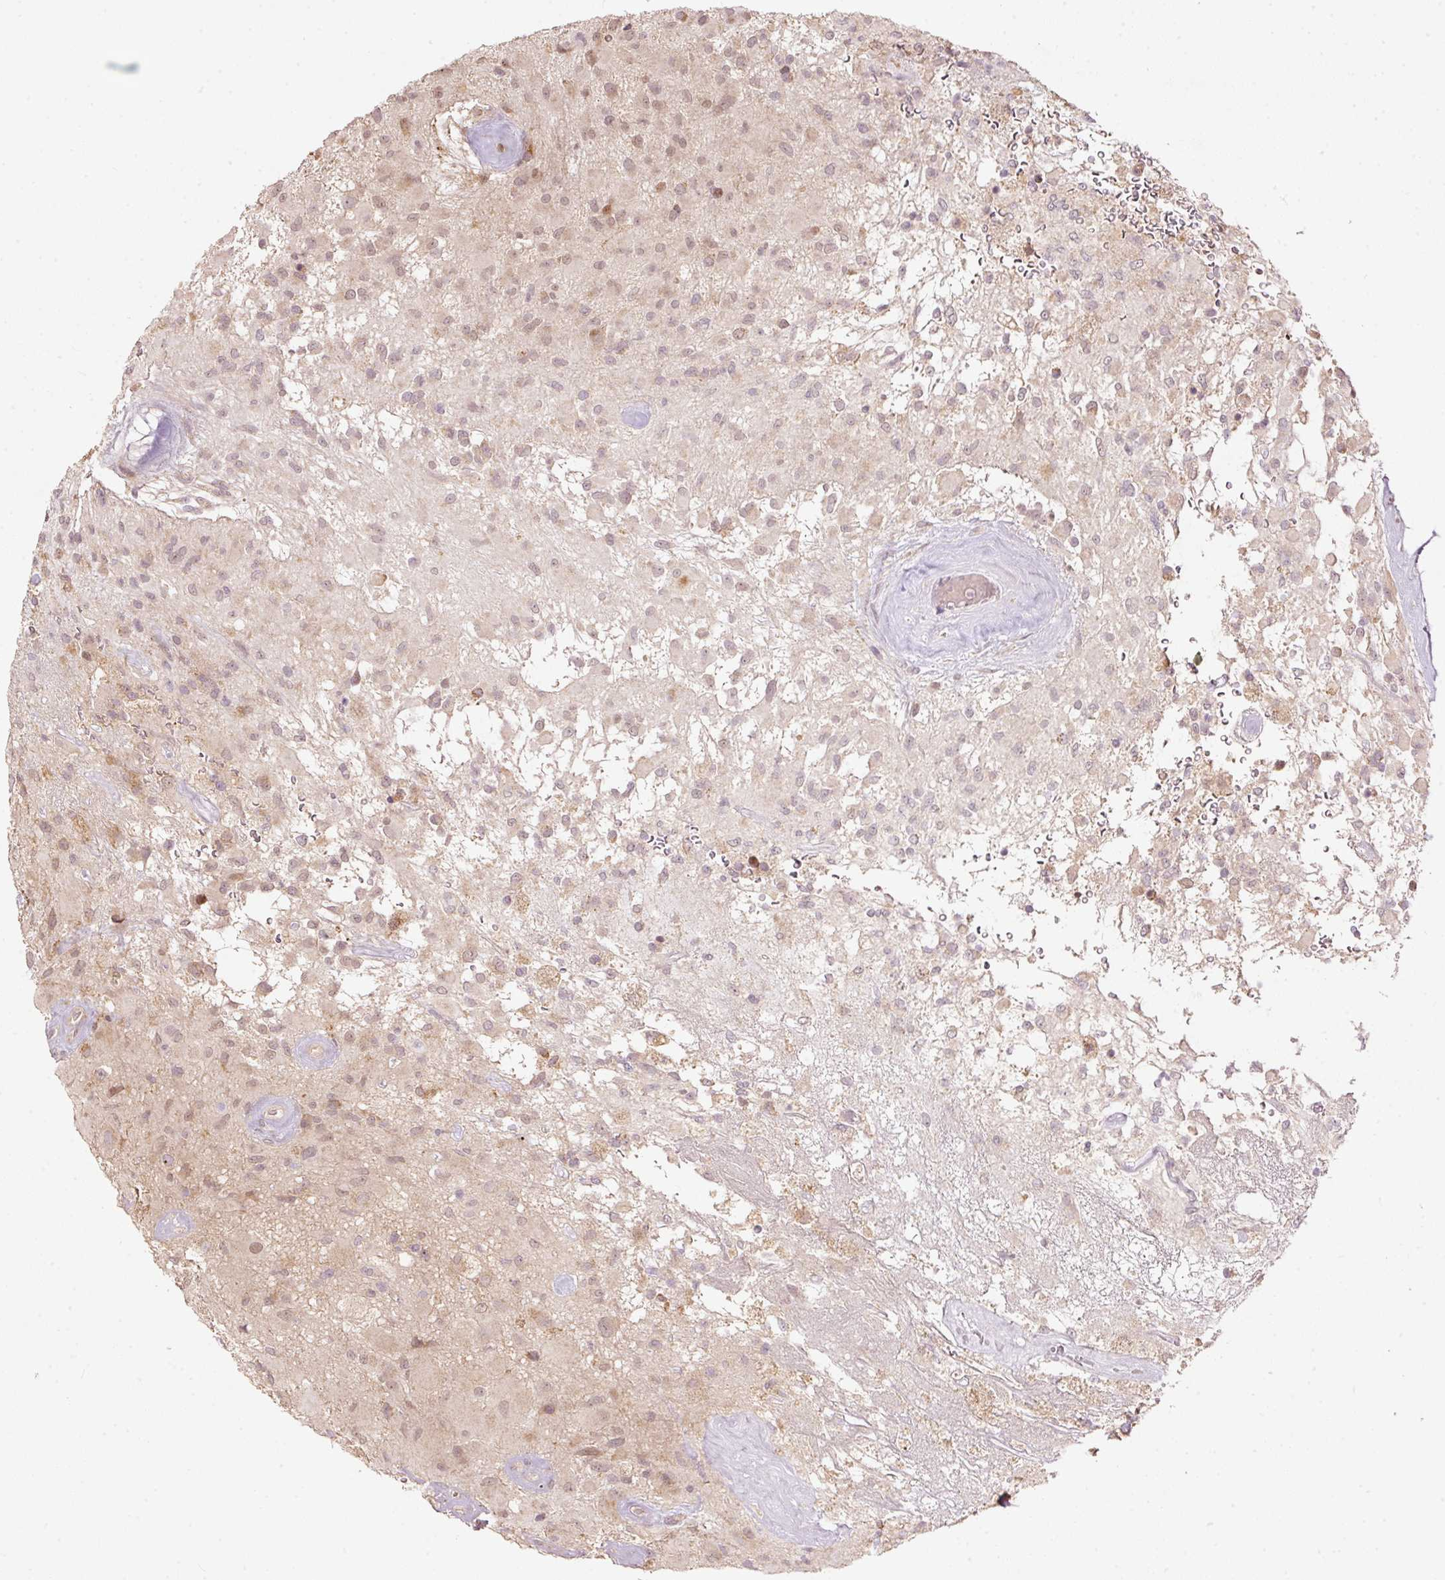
{"staining": {"intensity": "moderate", "quantity": "25%-75%", "location": "cytoplasmic/membranous,nuclear"}, "tissue": "glioma", "cell_type": "Tumor cells", "image_type": "cancer", "snomed": [{"axis": "morphology", "description": "Glioma, malignant, High grade"}, {"axis": "topography", "description": "Brain"}], "caption": "Malignant high-grade glioma stained with immunohistochemistry reveals moderate cytoplasmic/membranous and nuclear staining in approximately 25%-75% of tumor cells. Using DAB (3,3'-diaminobenzidine) (brown) and hematoxylin (blue) stains, captured at high magnification using brightfield microscopy.", "gene": "PCDHB1", "patient": {"sex": "female", "age": 67}}